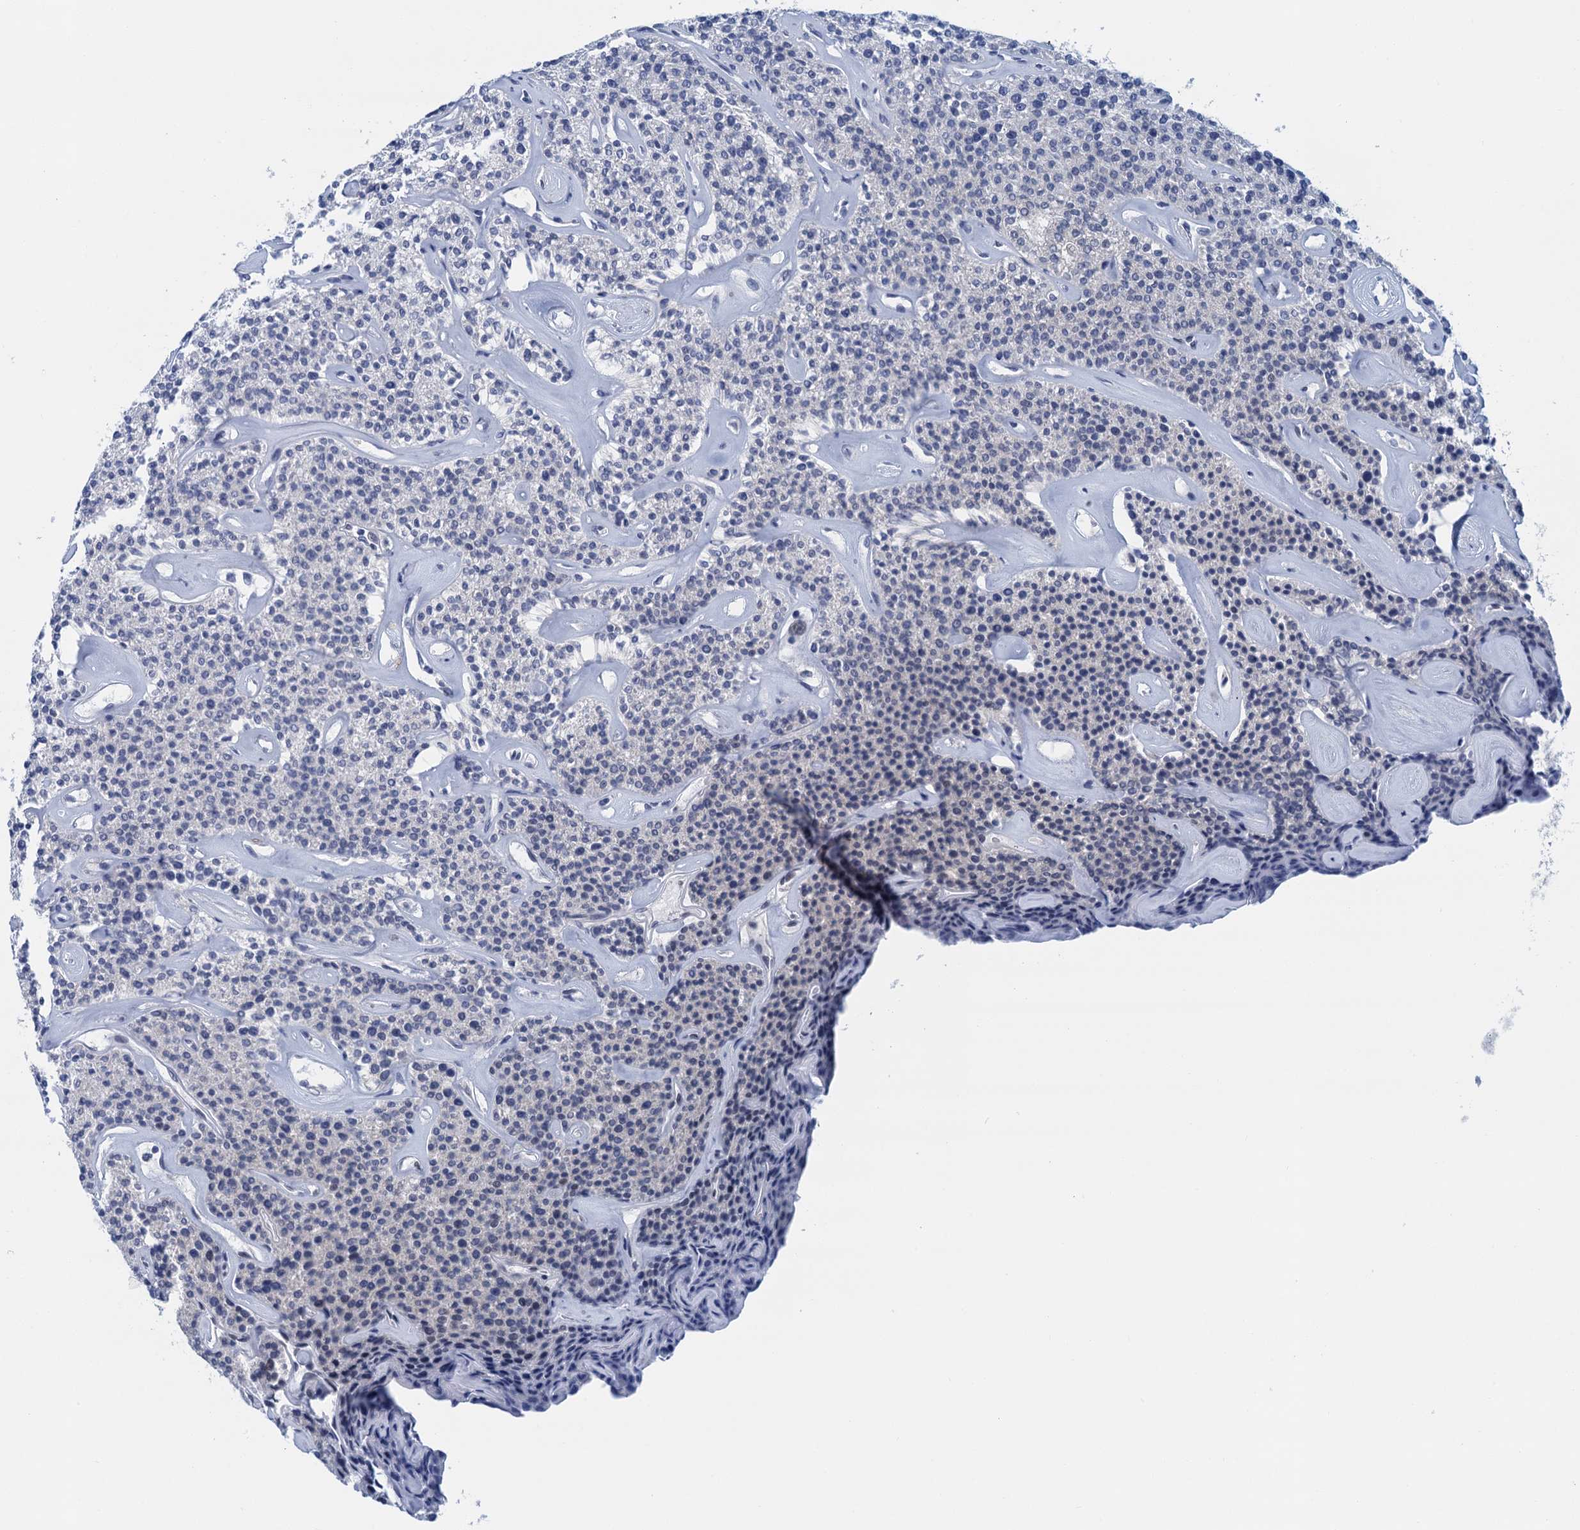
{"staining": {"intensity": "negative", "quantity": "none", "location": "none"}, "tissue": "parathyroid gland", "cell_type": "Glandular cells", "image_type": "normal", "snomed": [{"axis": "morphology", "description": "Normal tissue, NOS"}, {"axis": "topography", "description": "Parathyroid gland"}], "caption": "Micrograph shows no significant protein staining in glandular cells of unremarkable parathyroid gland.", "gene": "EPS8L1", "patient": {"sex": "male", "age": 46}}